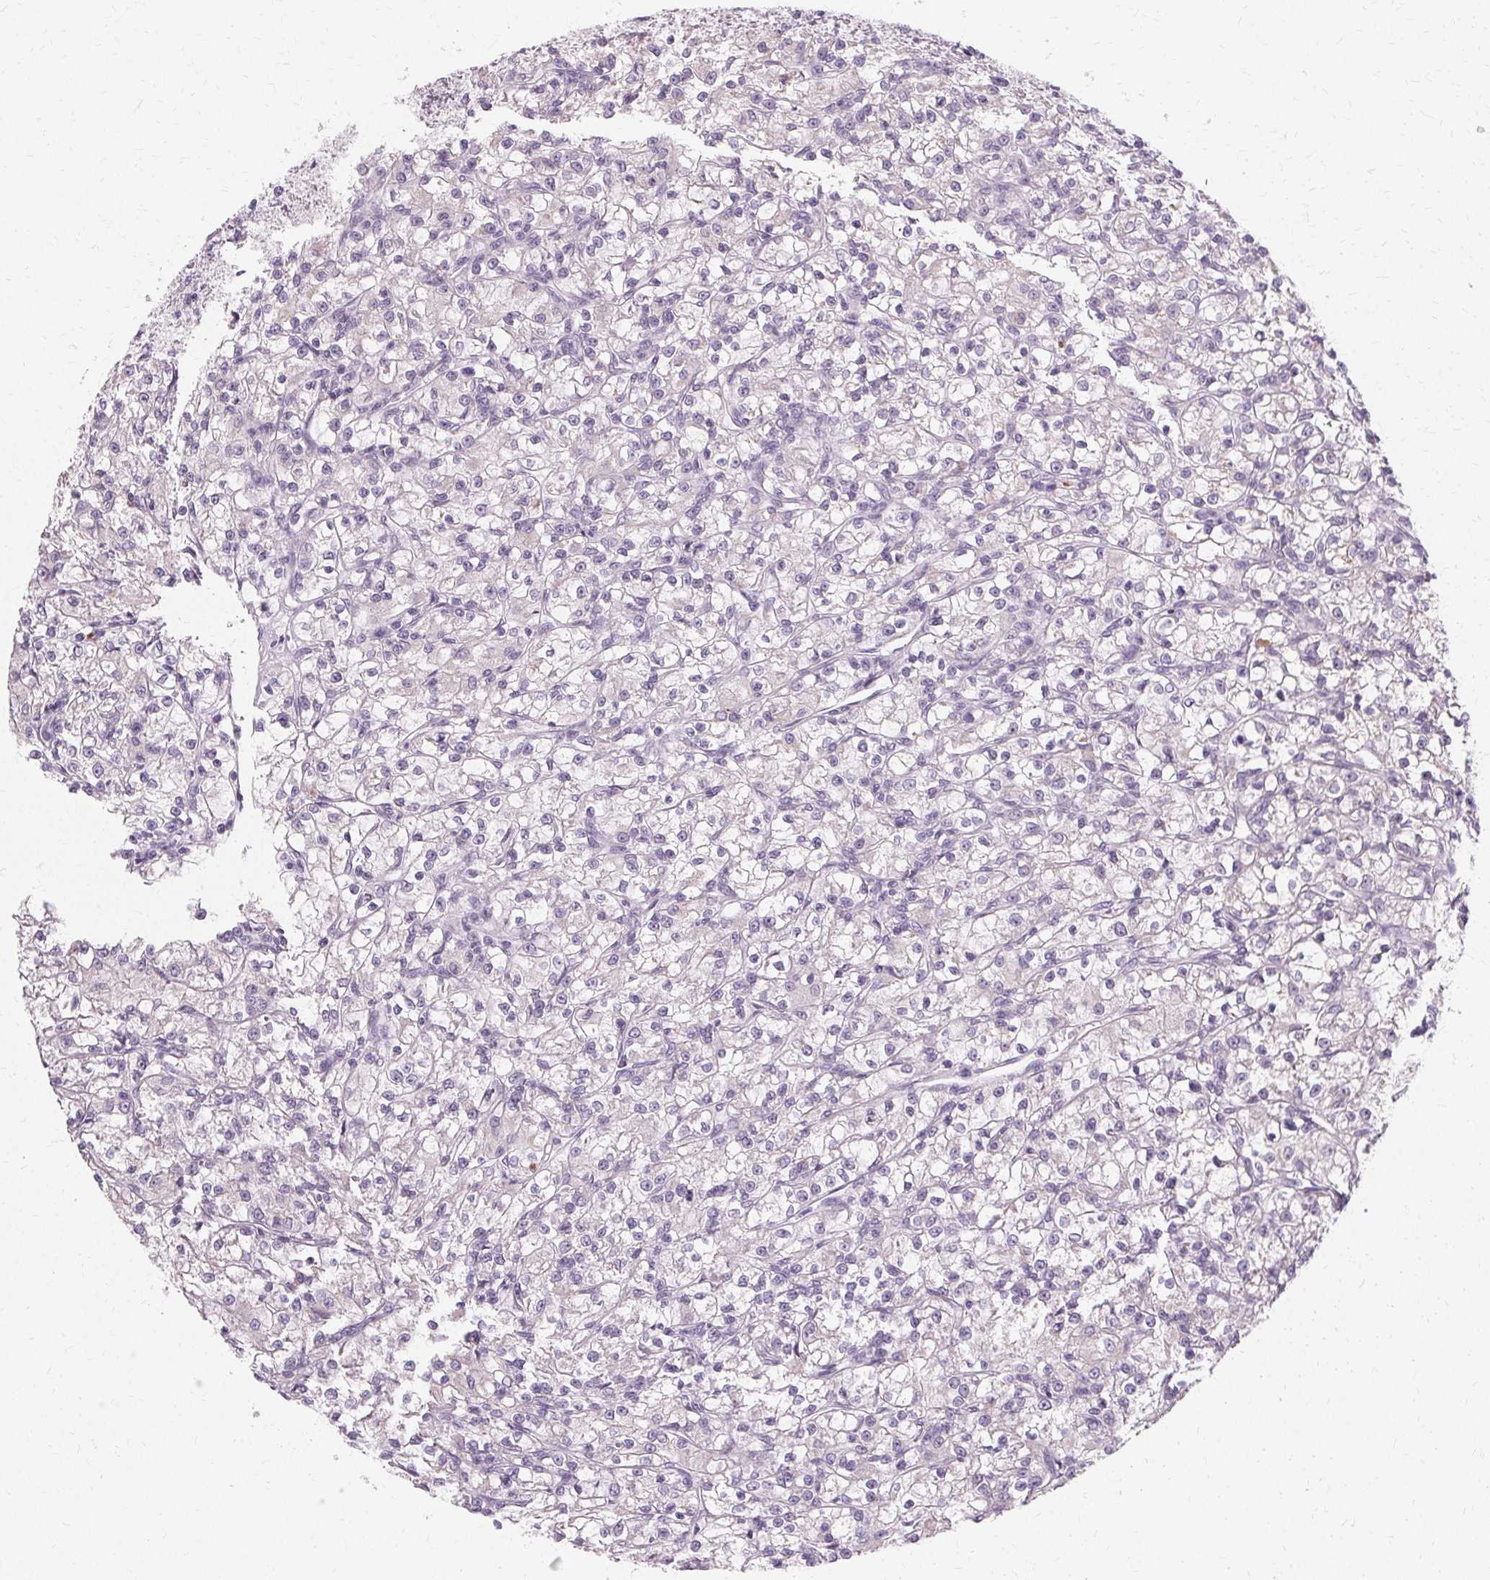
{"staining": {"intensity": "negative", "quantity": "none", "location": "none"}, "tissue": "renal cancer", "cell_type": "Tumor cells", "image_type": "cancer", "snomed": [{"axis": "morphology", "description": "Adenocarcinoma, NOS"}, {"axis": "topography", "description": "Kidney"}], "caption": "High magnification brightfield microscopy of renal adenocarcinoma stained with DAB (brown) and counterstained with hematoxylin (blue): tumor cells show no significant expression.", "gene": "FCRL3", "patient": {"sex": "female", "age": 59}}